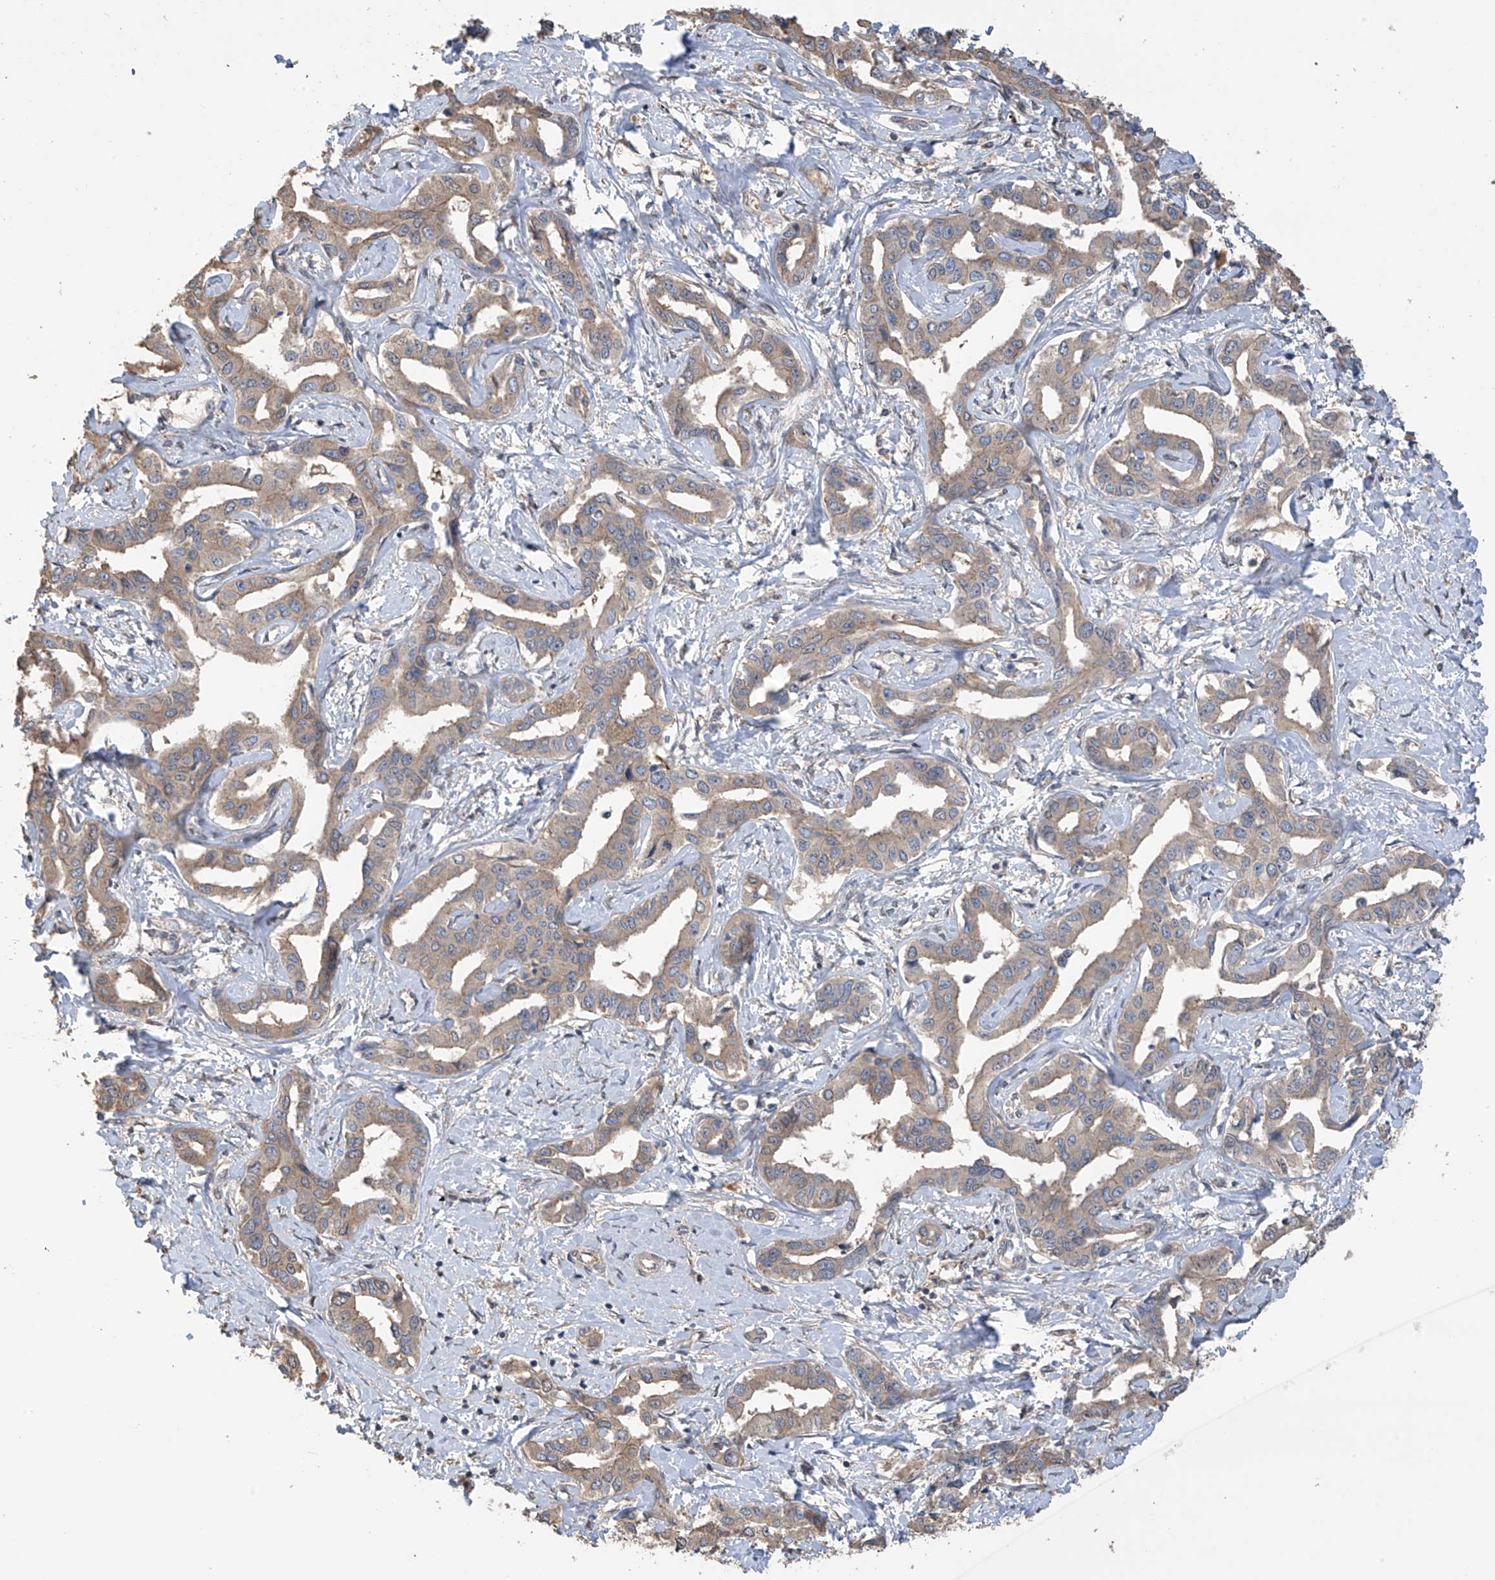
{"staining": {"intensity": "weak", "quantity": ">75%", "location": "cytoplasmic/membranous"}, "tissue": "liver cancer", "cell_type": "Tumor cells", "image_type": "cancer", "snomed": [{"axis": "morphology", "description": "Cholangiocarcinoma"}, {"axis": "topography", "description": "Liver"}], "caption": "About >75% of tumor cells in liver cancer (cholangiocarcinoma) show weak cytoplasmic/membranous protein positivity as visualized by brown immunohistochemical staining.", "gene": "PHACTR4", "patient": {"sex": "male", "age": 59}}